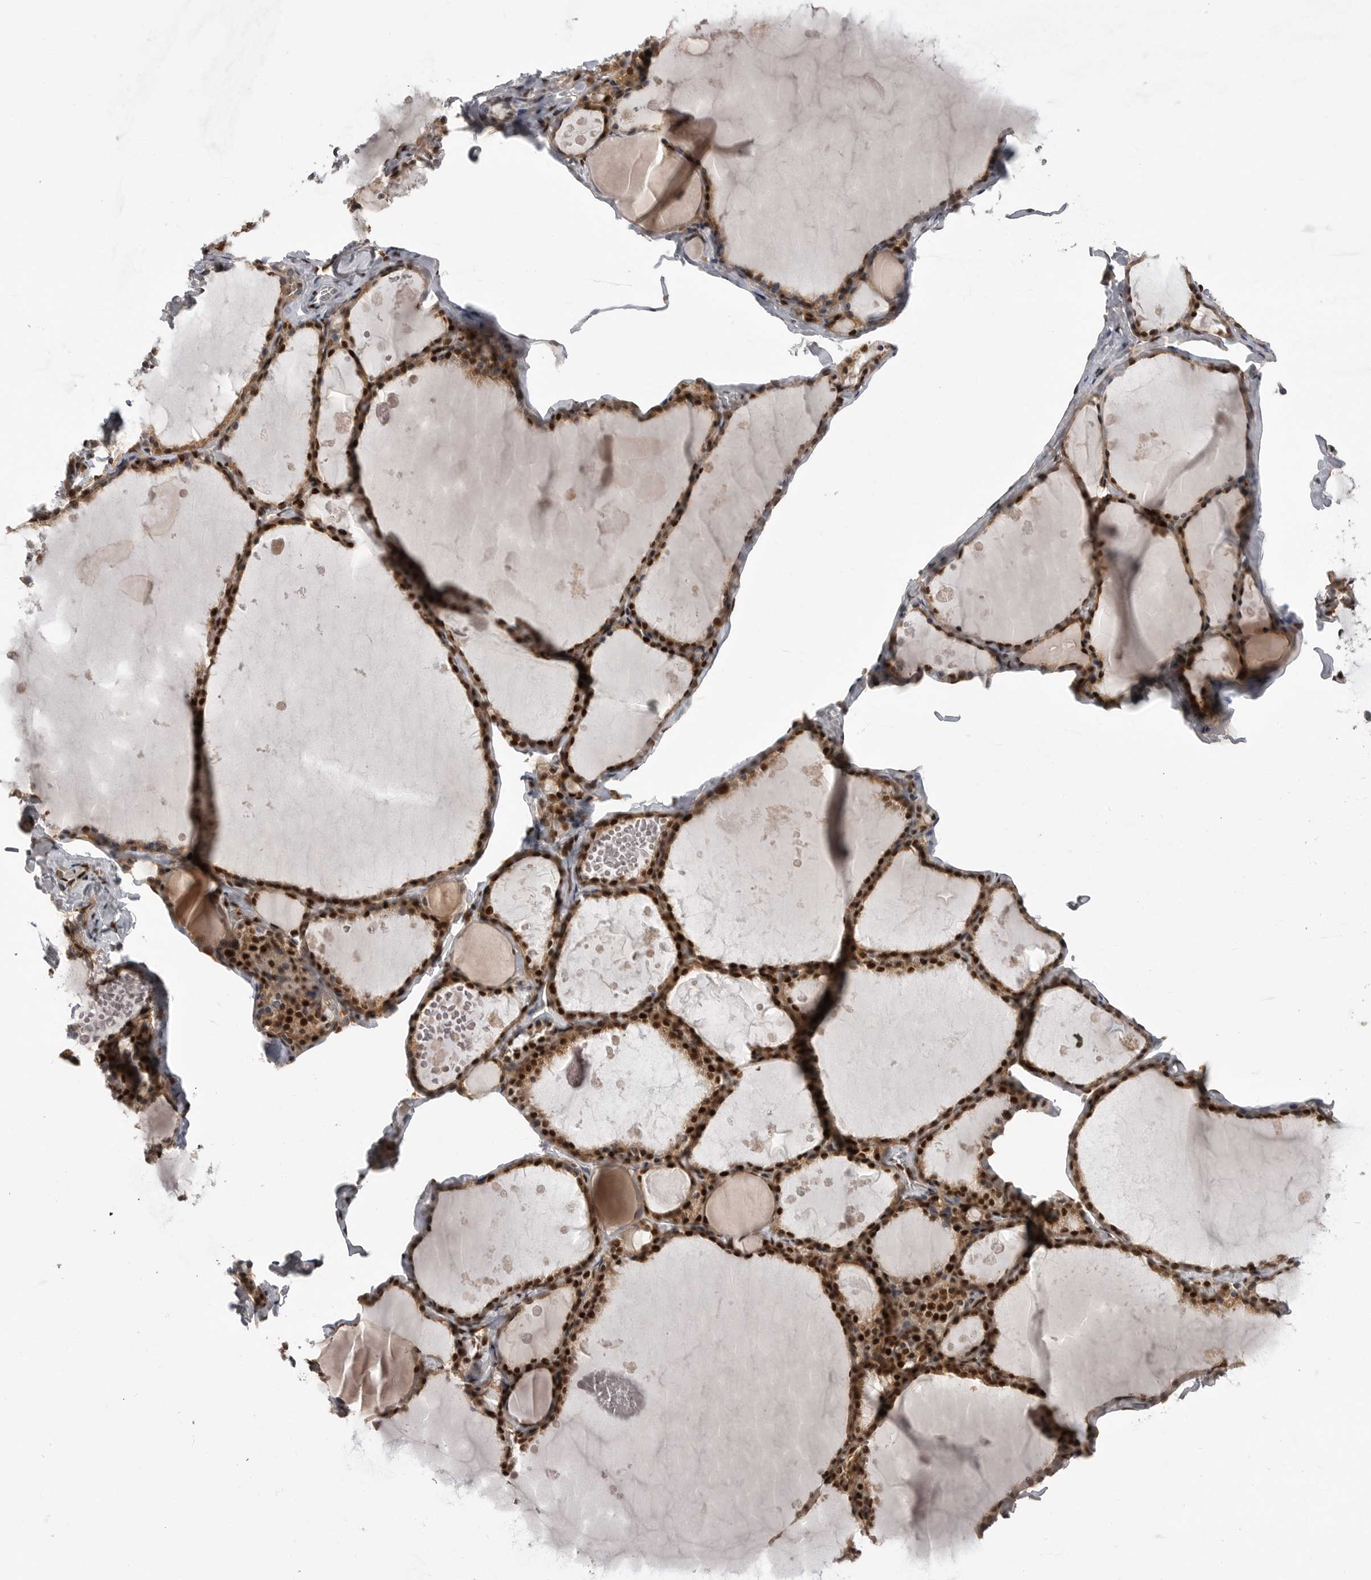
{"staining": {"intensity": "strong", "quantity": ">75%", "location": "nuclear"}, "tissue": "thyroid gland", "cell_type": "Glandular cells", "image_type": "normal", "snomed": [{"axis": "morphology", "description": "Normal tissue, NOS"}, {"axis": "topography", "description": "Thyroid gland"}], "caption": "Glandular cells demonstrate strong nuclear expression in about >75% of cells in normal thyroid gland. (DAB = brown stain, brightfield microscopy at high magnification).", "gene": "PPP1R8", "patient": {"sex": "male", "age": 56}}